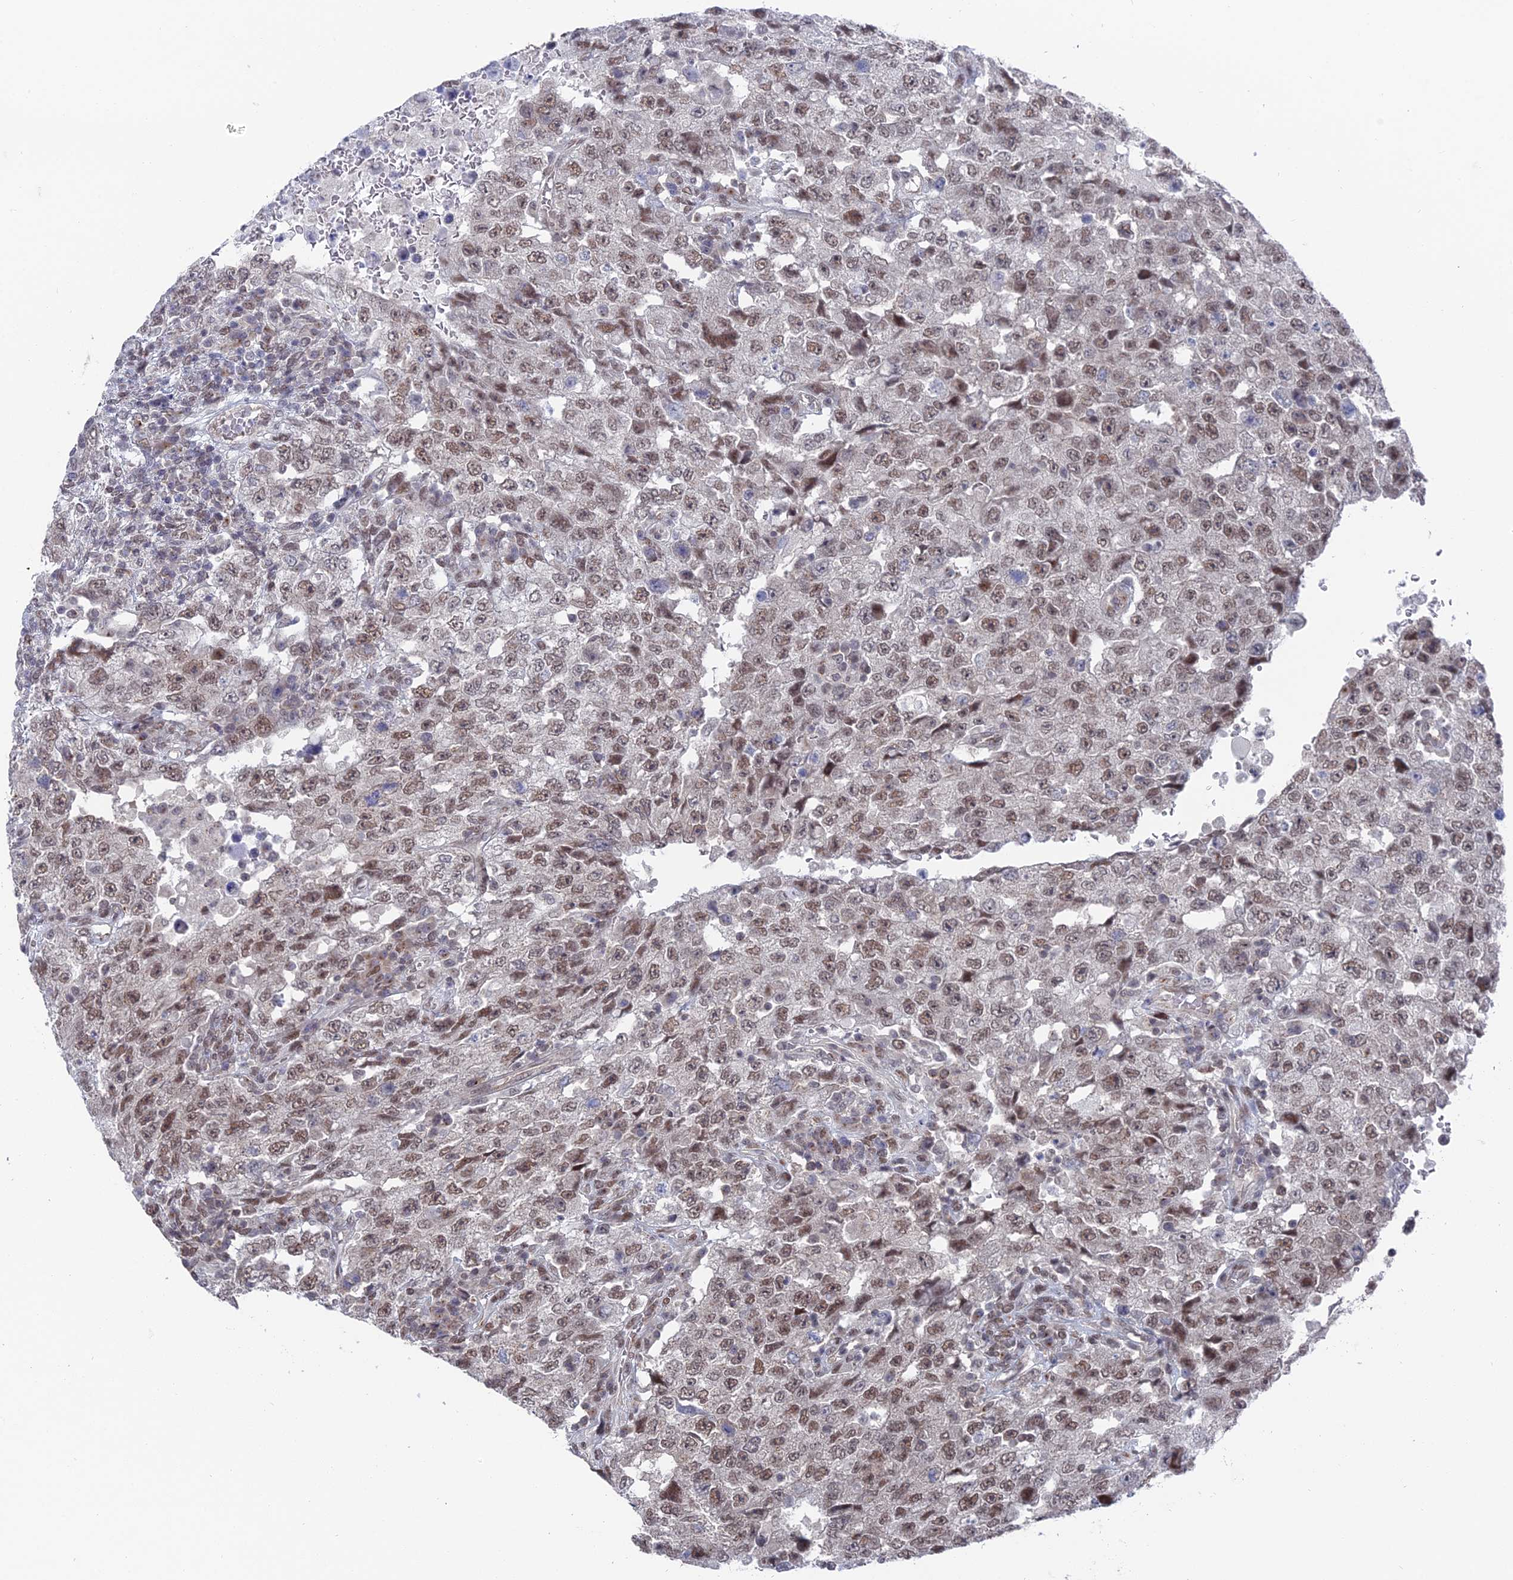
{"staining": {"intensity": "moderate", "quantity": ">75%", "location": "nuclear"}, "tissue": "testis cancer", "cell_type": "Tumor cells", "image_type": "cancer", "snomed": [{"axis": "morphology", "description": "Carcinoma, Embryonal, NOS"}, {"axis": "topography", "description": "Testis"}], "caption": "Immunohistochemical staining of testis embryonal carcinoma exhibits medium levels of moderate nuclear protein expression in about >75% of tumor cells.", "gene": "FHIP2A", "patient": {"sex": "male", "age": 26}}